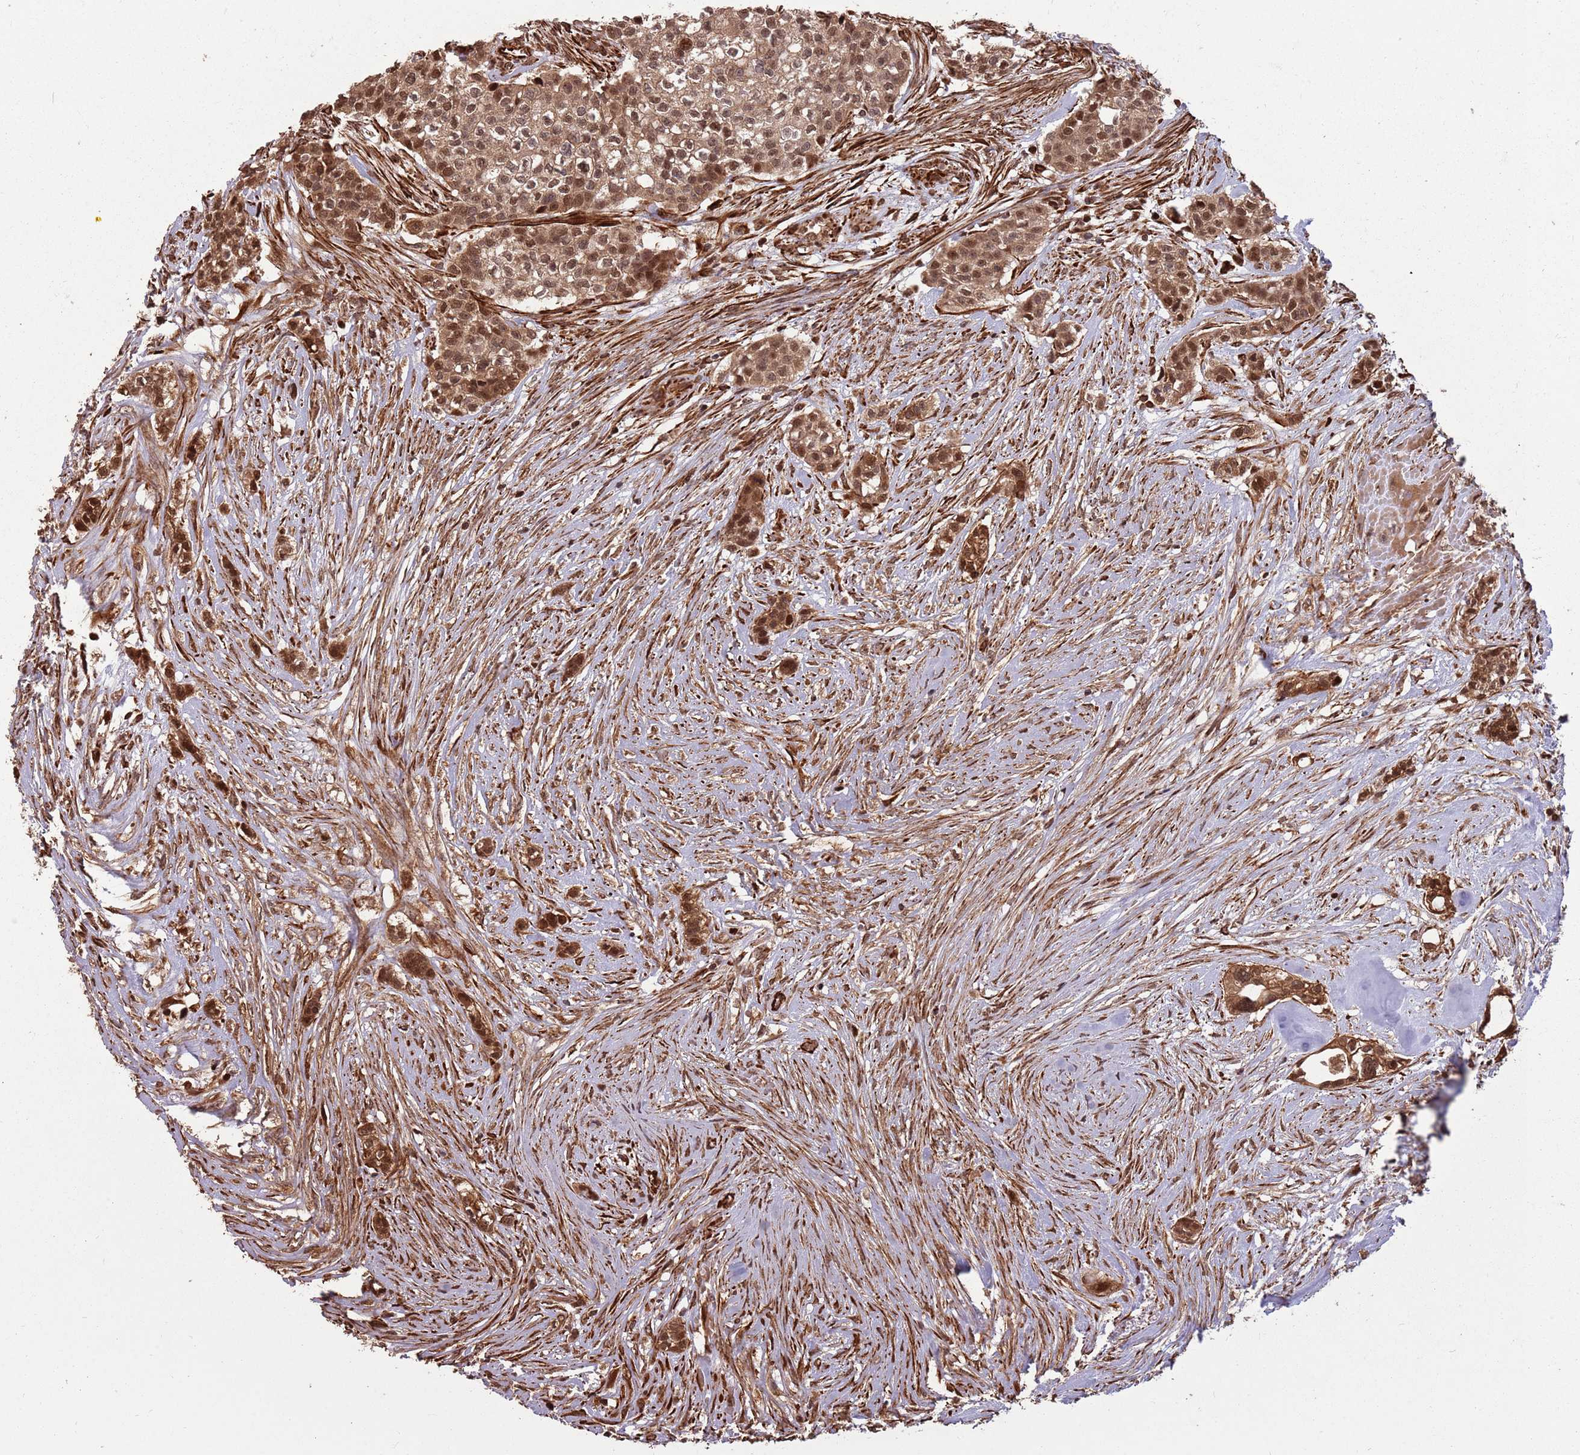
{"staining": {"intensity": "moderate", "quantity": ">75%", "location": "cytoplasmic/membranous,nuclear"}, "tissue": "head and neck cancer", "cell_type": "Tumor cells", "image_type": "cancer", "snomed": [{"axis": "morphology", "description": "Adenocarcinoma, NOS"}, {"axis": "topography", "description": "Head-Neck"}], "caption": "Moderate cytoplasmic/membranous and nuclear protein staining is appreciated in approximately >75% of tumor cells in head and neck cancer.", "gene": "ADAMTS3", "patient": {"sex": "male", "age": 81}}